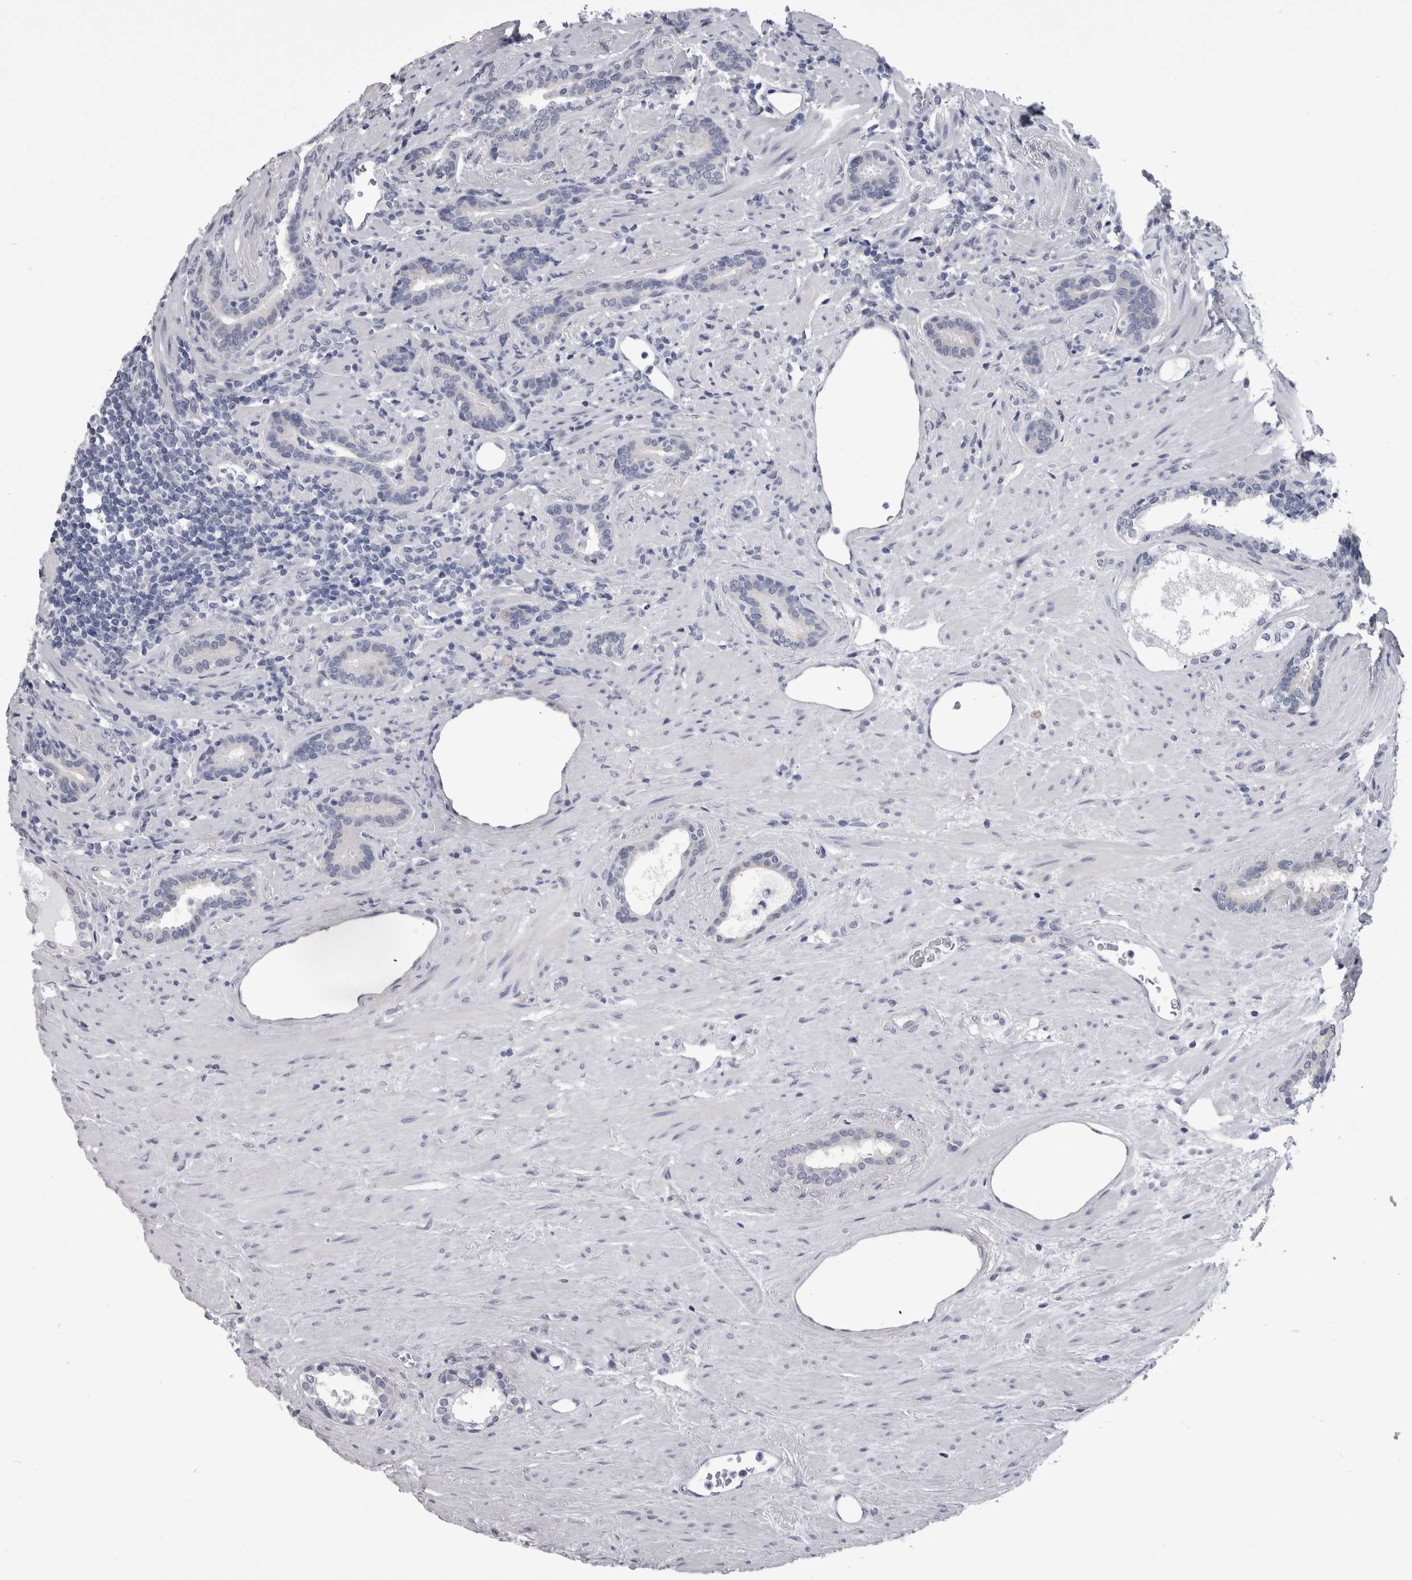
{"staining": {"intensity": "negative", "quantity": "none", "location": "none"}, "tissue": "prostate cancer", "cell_type": "Tumor cells", "image_type": "cancer", "snomed": [{"axis": "morphology", "description": "Adenocarcinoma, High grade"}, {"axis": "topography", "description": "Prostate"}], "caption": "DAB immunohistochemical staining of high-grade adenocarcinoma (prostate) reveals no significant positivity in tumor cells.", "gene": "AFMID", "patient": {"sex": "male", "age": 71}}